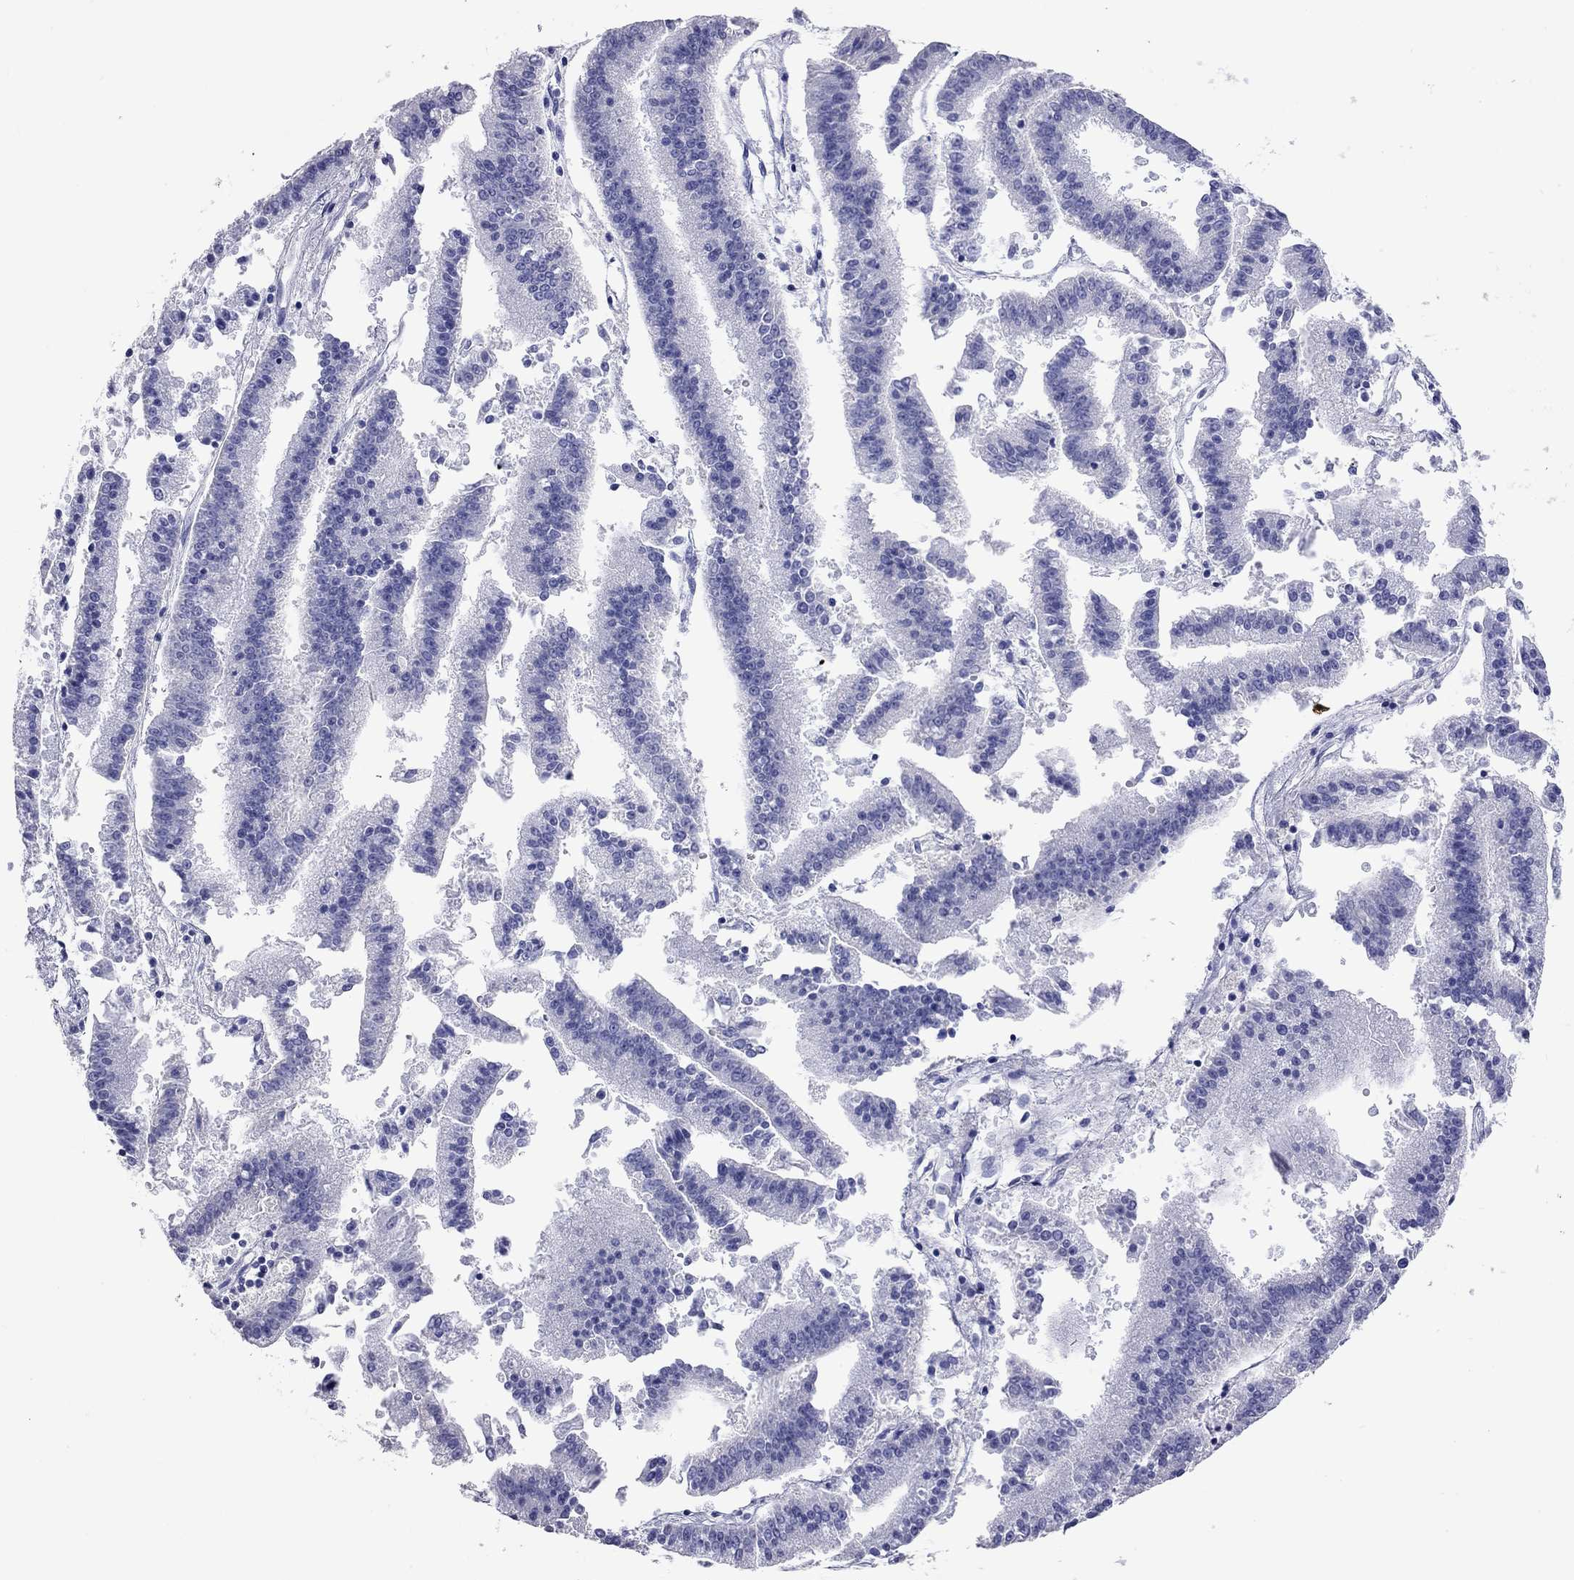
{"staining": {"intensity": "negative", "quantity": "none", "location": "none"}, "tissue": "endometrial cancer", "cell_type": "Tumor cells", "image_type": "cancer", "snomed": [{"axis": "morphology", "description": "Adenocarcinoma, NOS"}, {"axis": "topography", "description": "Endometrium"}], "caption": "Protein analysis of endometrial adenocarcinoma shows no significant positivity in tumor cells. (Brightfield microscopy of DAB (3,3'-diaminobenzidine) immunohistochemistry at high magnification).", "gene": "KIAA2012", "patient": {"sex": "female", "age": 66}}